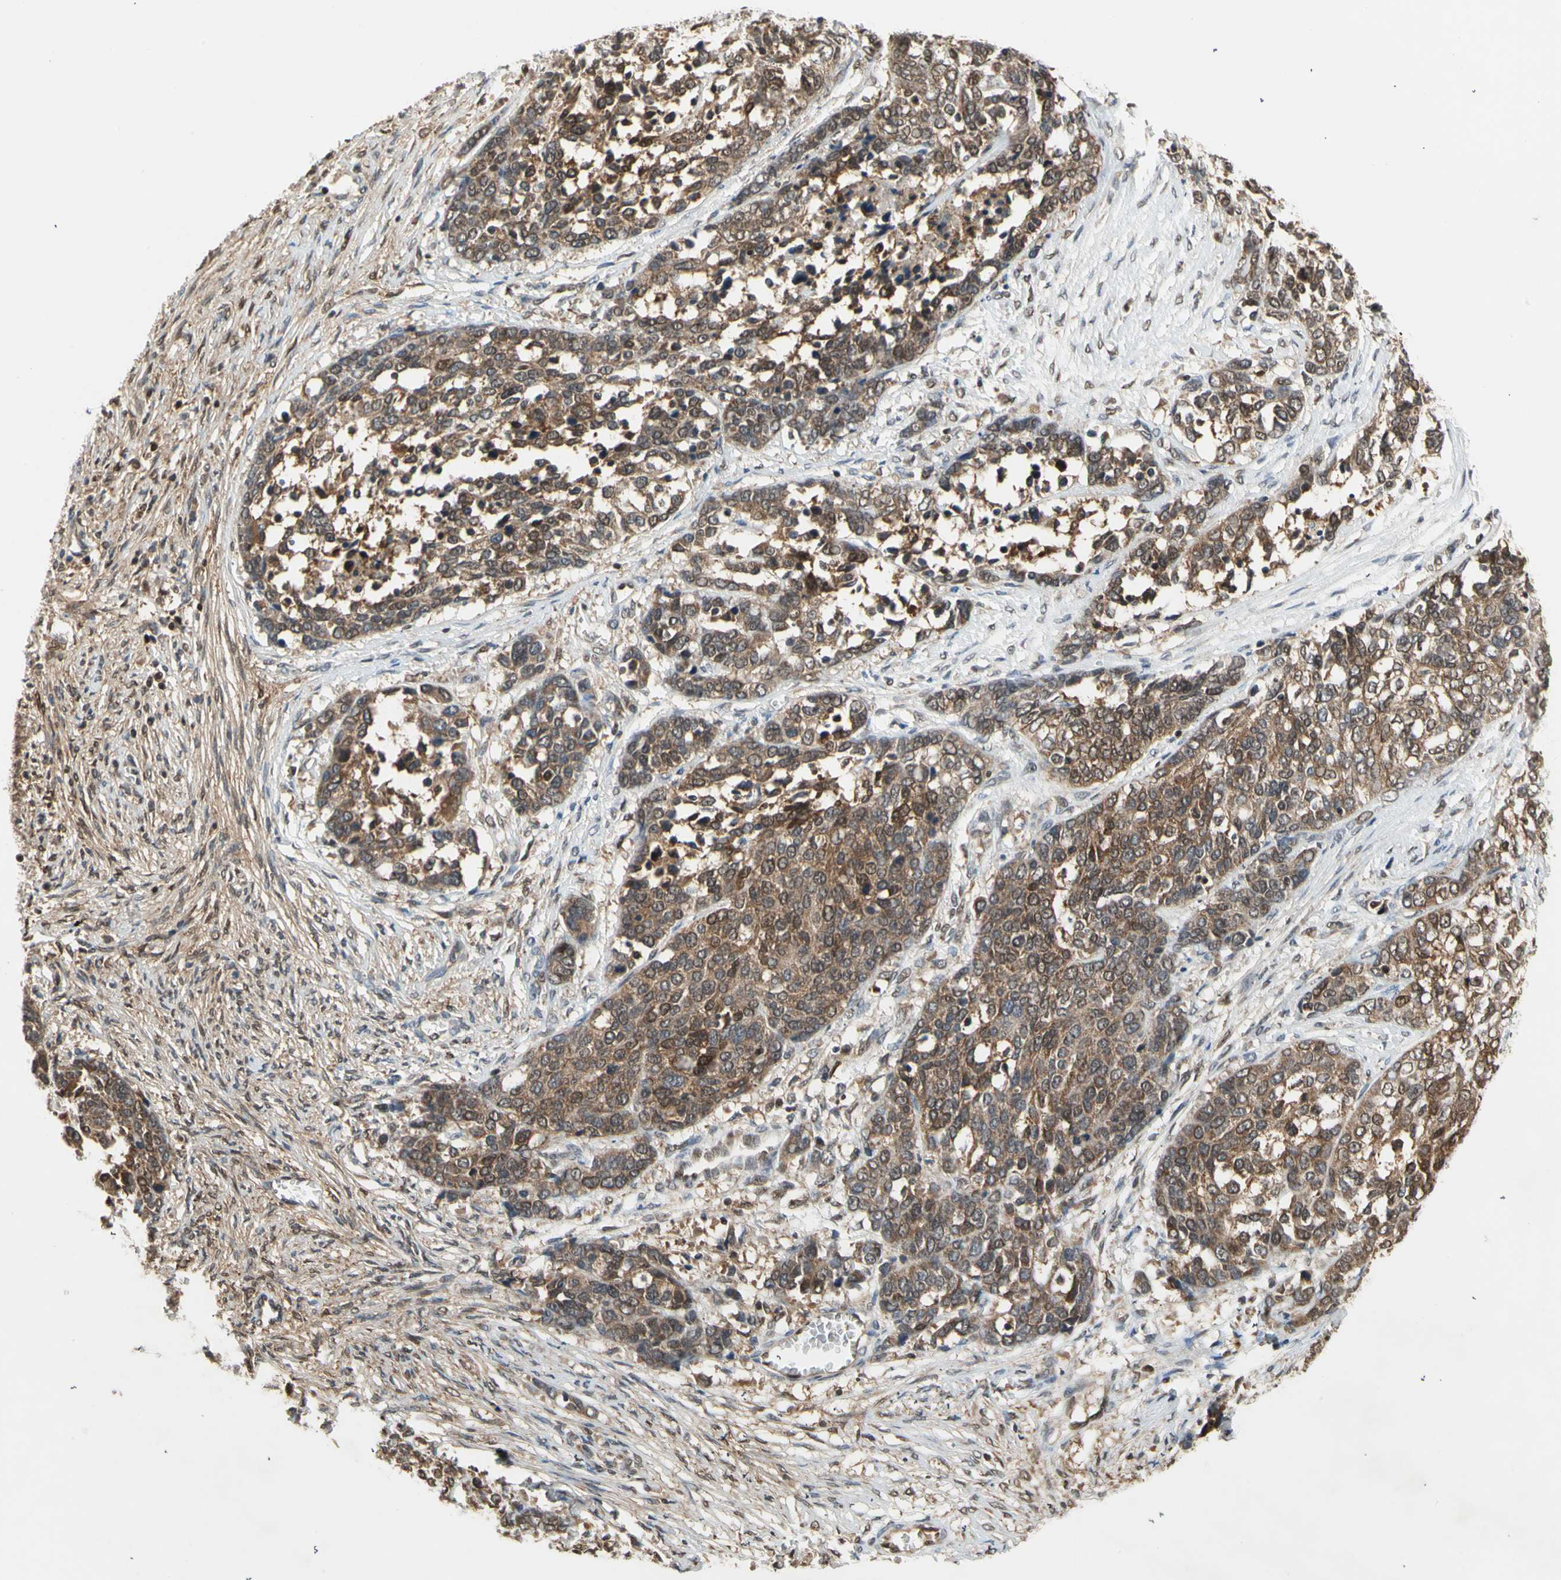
{"staining": {"intensity": "moderate", "quantity": ">75%", "location": "cytoplasmic/membranous"}, "tissue": "ovarian cancer", "cell_type": "Tumor cells", "image_type": "cancer", "snomed": [{"axis": "morphology", "description": "Cystadenocarcinoma, serous, NOS"}, {"axis": "topography", "description": "Ovary"}], "caption": "Immunohistochemical staining of human ovarian cancer (serous cystadenocarcinoma) reveals moderate cytoplasmic/membranous protein positivity in approximately >75% of tumor cells.", "gene": "GSR", "patient": {"sex": "female", "age": 44}}